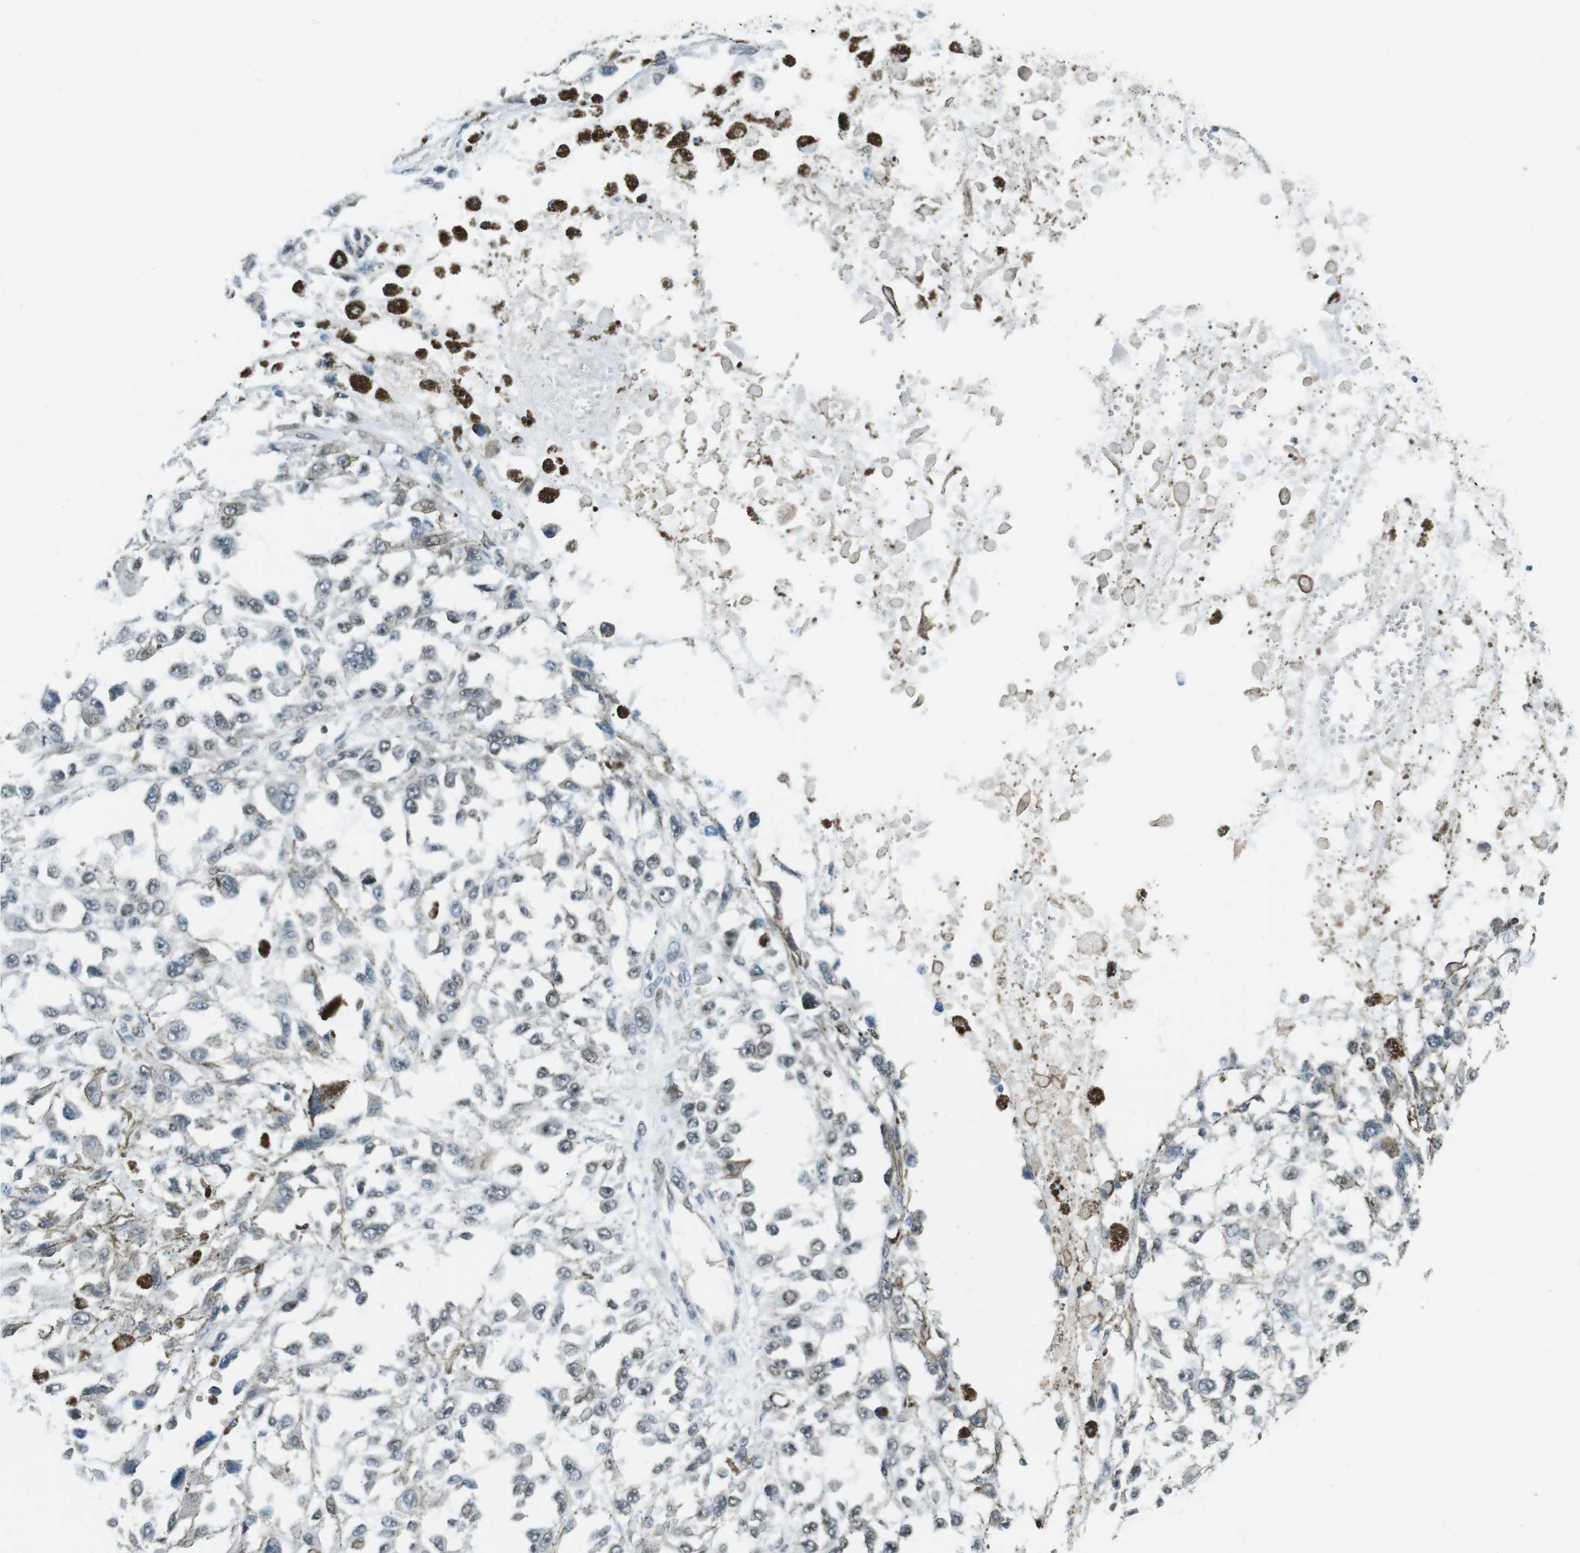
{"staining": {"intensity": "negative", "quantity": "none", "location": "none"}, "tissue": "melanoma", "cell_type": "Tumor cells", "image_type": "cancer", "snomed": [{"axis": "morphology", "description": "Malignant melanoma, Metastatic site"}, {"axis": "topography", "description": "Lymph node"}], "caption": "IHC histopathology image of human malignant melanoma (metastatic site) stained for a protein (brown), which exhibits no positivity in tumor cells.", "gene": "STK10", "patient": {"sex": "male", "age": 59}}